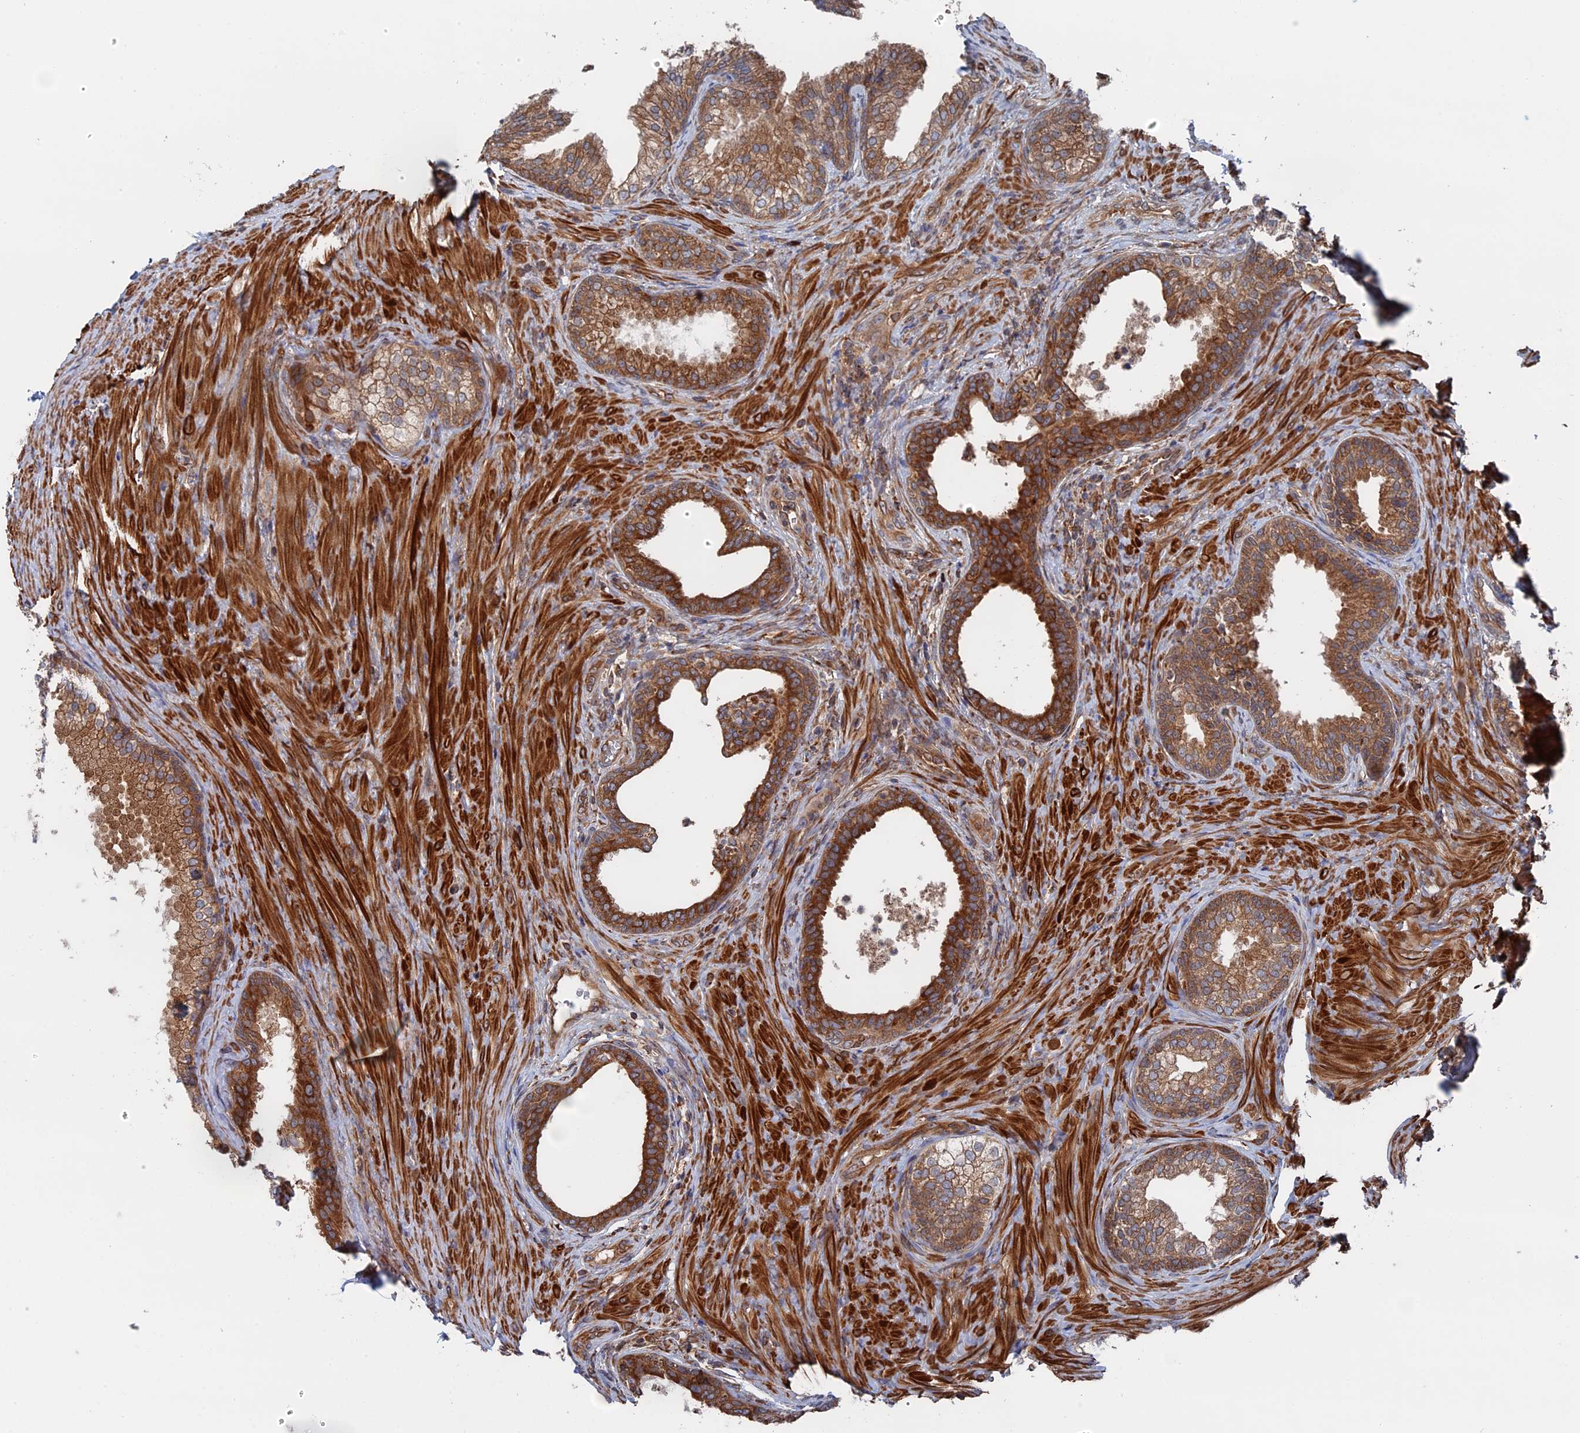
{"staining": {"intensity": "moderate", "quantity": ">75%", "location": "cytoplasmic/membranous"}, "tissue": "prostate", "cell_type": "Glandular cells", "image_type": "normal", "snomed": [{"axis": "morphology", "description": "Normal tissue, NOS"}, {"axis": "topography", "description": "Prostate"}], "caption": "Glandular cells show medium levels of moderate cytoplasmic/membranous staining in about >75% of cells in benign human prostate. (brown staining indicates protein expression, while blue staining denotes nuclei).", "gene": "BPIFB6", "patient": {"sex": "male", "age": 76}}